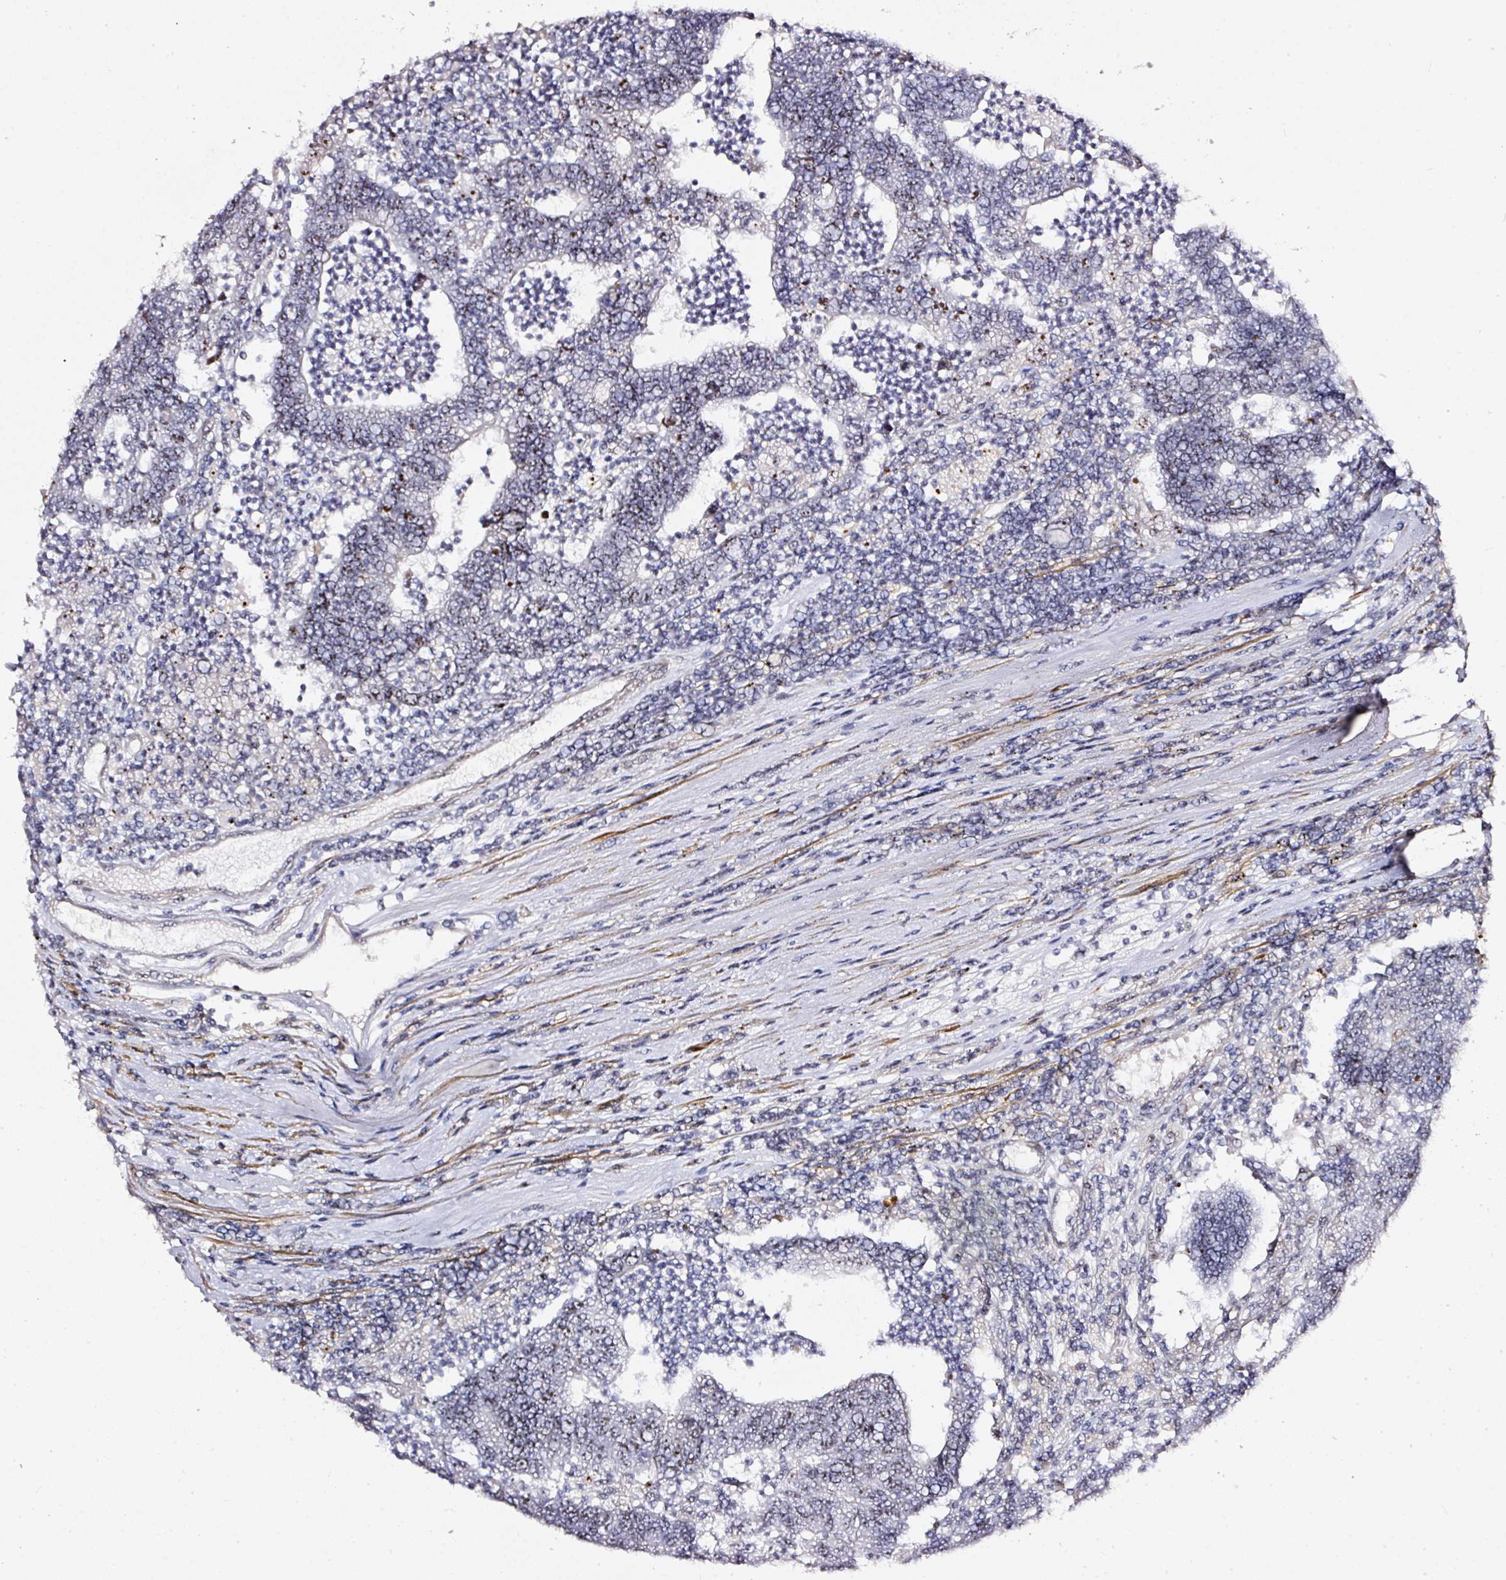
{"staining": {"intensity": "moderate", "quantity": "<25%", "location": "nuclear"}, "tissue": "colorectal cancer", "cell_type": "Tumor cells", "image_type": "cancer", "snomed": [{"axis": "morphology", "description": "Adenocarcinoma, NOS"}, {"axis": "topography", "description": "Colon"}], "caption": "The micrograph shows staining of colorectal adenocarcinoma, revealing moderate nuclear protein staining (brown color) within tumor cells. (DAB = brown stain, brightfield microscopy at high magnification).", "gene": "MXRA8", "patient": {"sex": "female", "age": 48}}